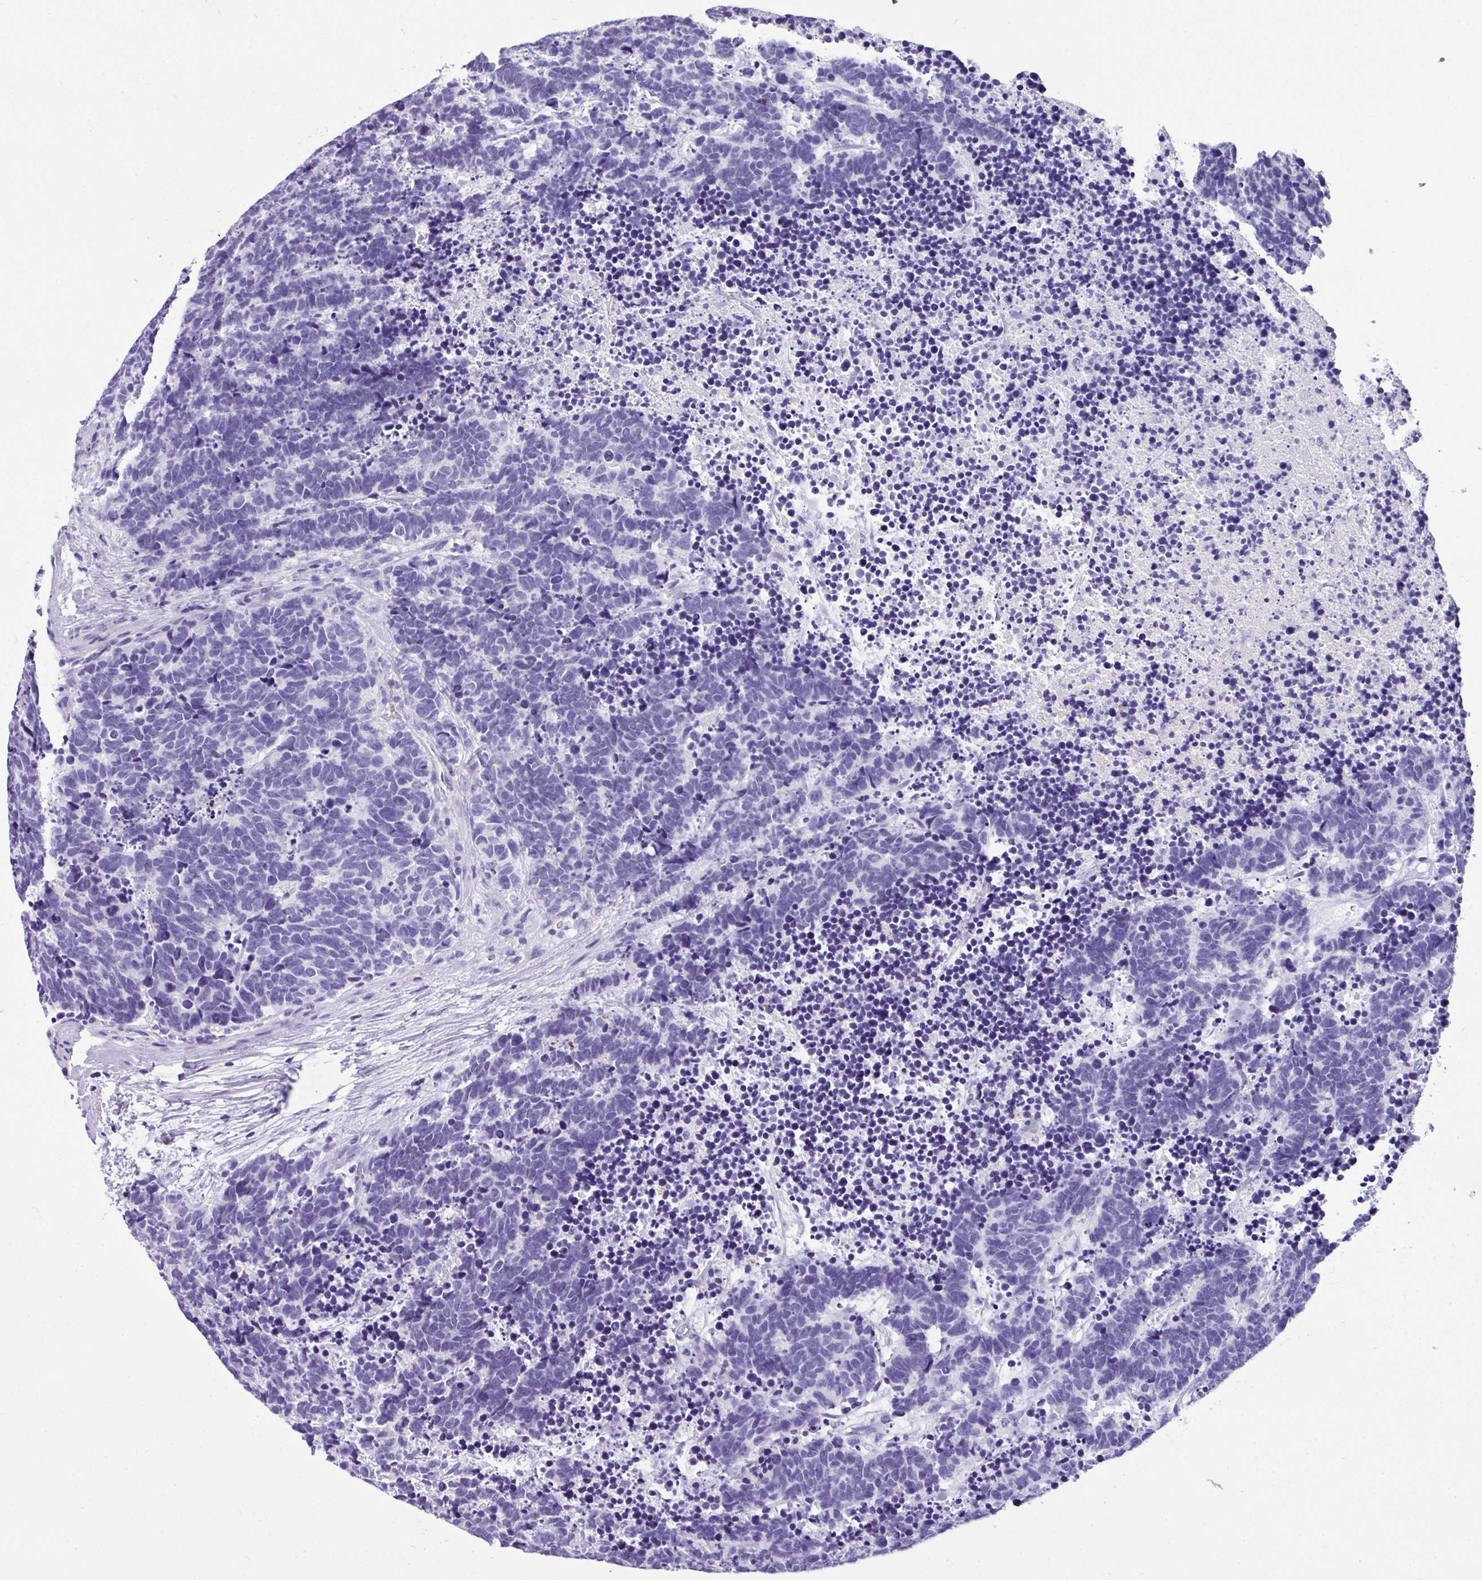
{"staining": {"intensity": "negative", "quantity": "none", "location": "none"}, "tissue": "carcinoid", "cell_type": "Tumor cells", "image_type": "cancer", "snomed": [{"axis": "morphology", "description": "Carcinoma, NOS"}, {"axis": "morphology", "description": "Carcinoid, malignant, NOS"}, {"axis": "topography", "description": "Urinary bladder"}], "caption": "Carcinoid stained for a protein using immunohistochemistry (IHC) reveals no positivity tumor cells.", "gene": "MUC21", "patient": {"sex": "male", "age": 57}}